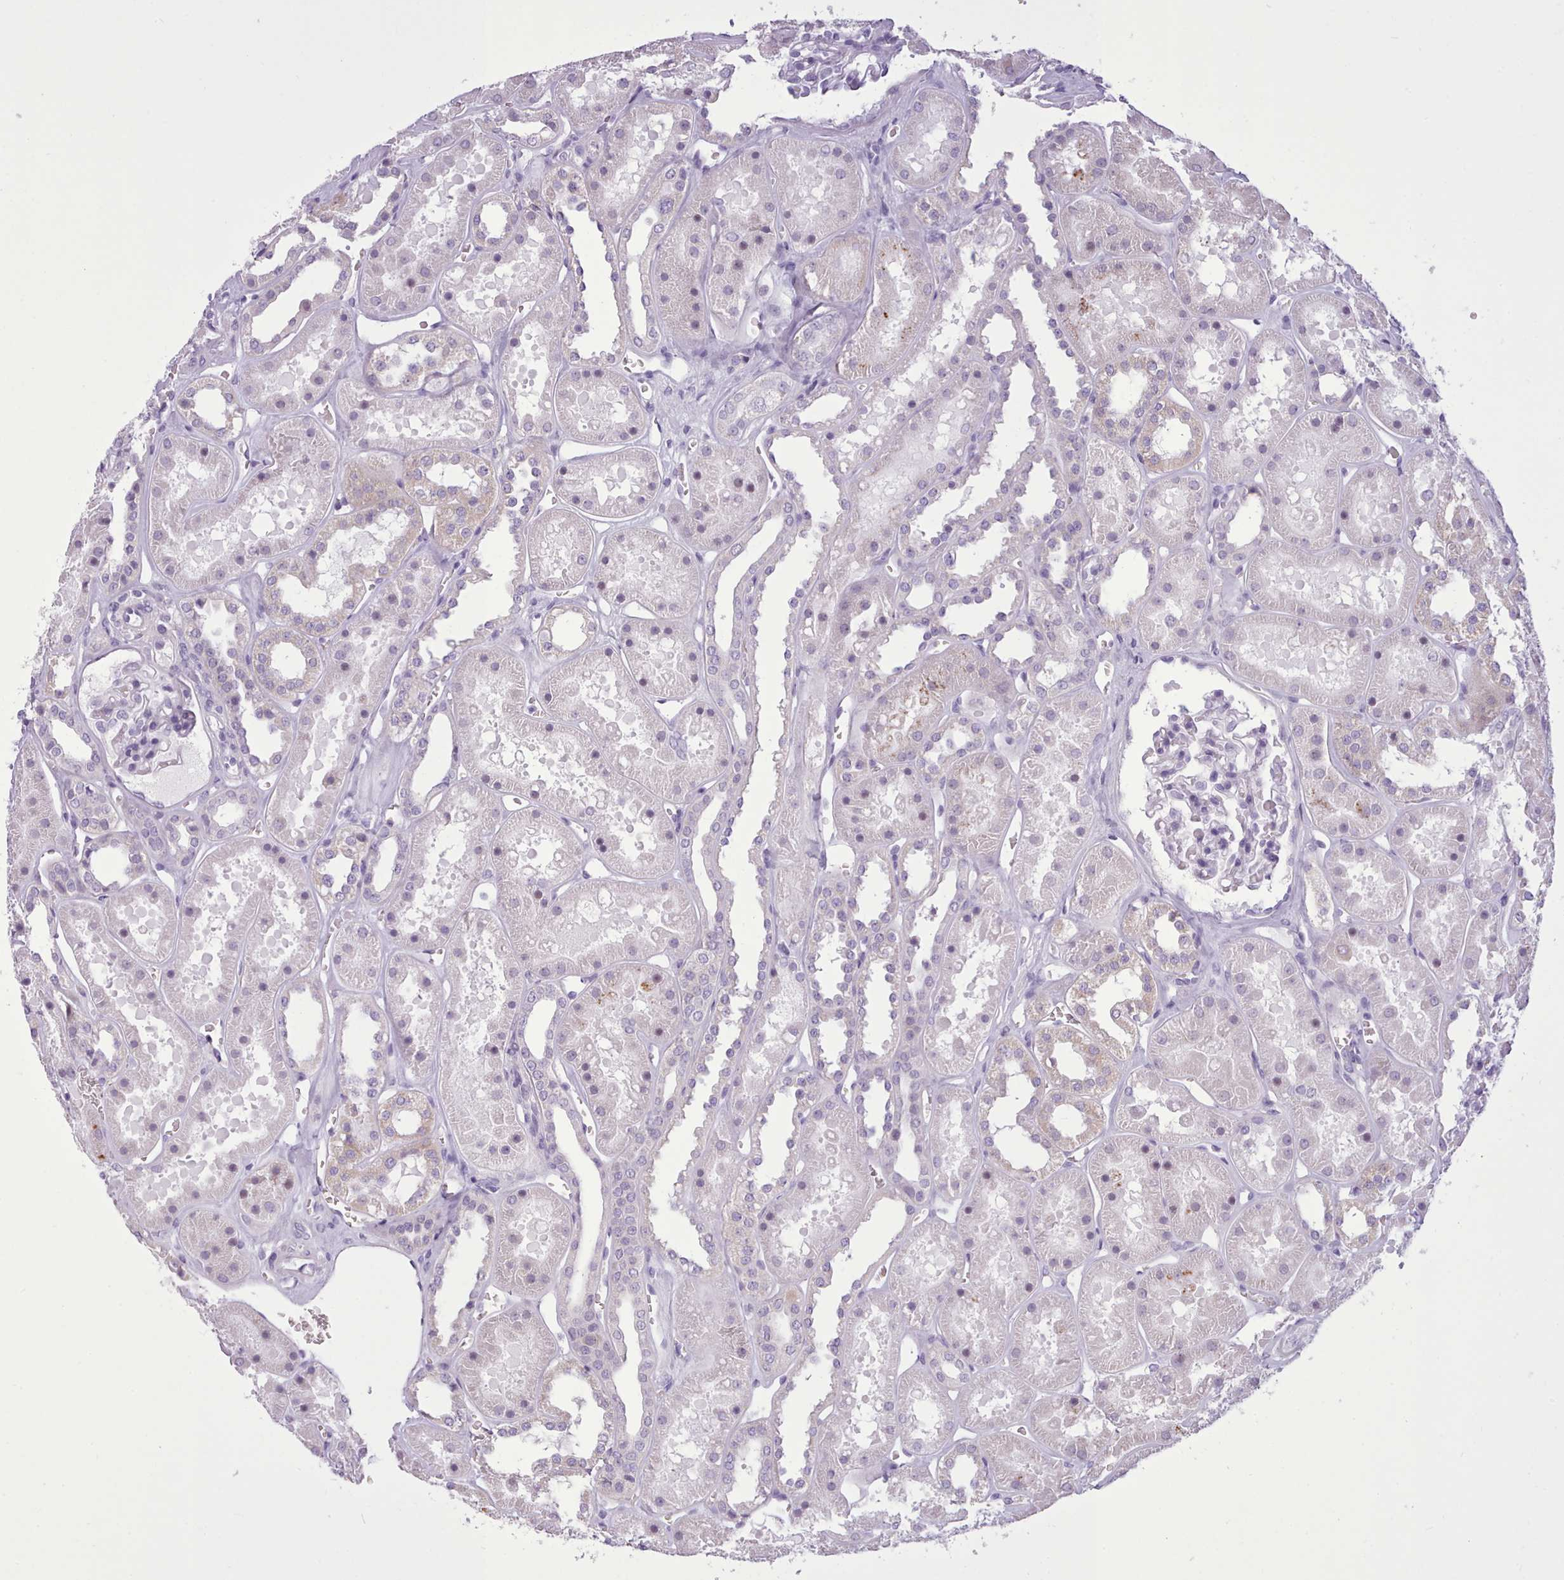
{"staining": {"intensity": "negative", "quantity": "none", "location": "none"}, "tissue": "kidney", "cell_type": "Cells in glomeruli", "image_type": "normal", "snomed": [{"axis": "morphology", "description": "Normal tissue, NOS"}, {"axis": "topography", "description": "Kidney"}], "caption": "DAB (3,3'-diaminobenzidine) immunohistochemical staining of benign kidney displays no significant positivity in cells in glomeruli.", "gene": "FBXO48", "patient": {"sex": "female", "age": 41}}